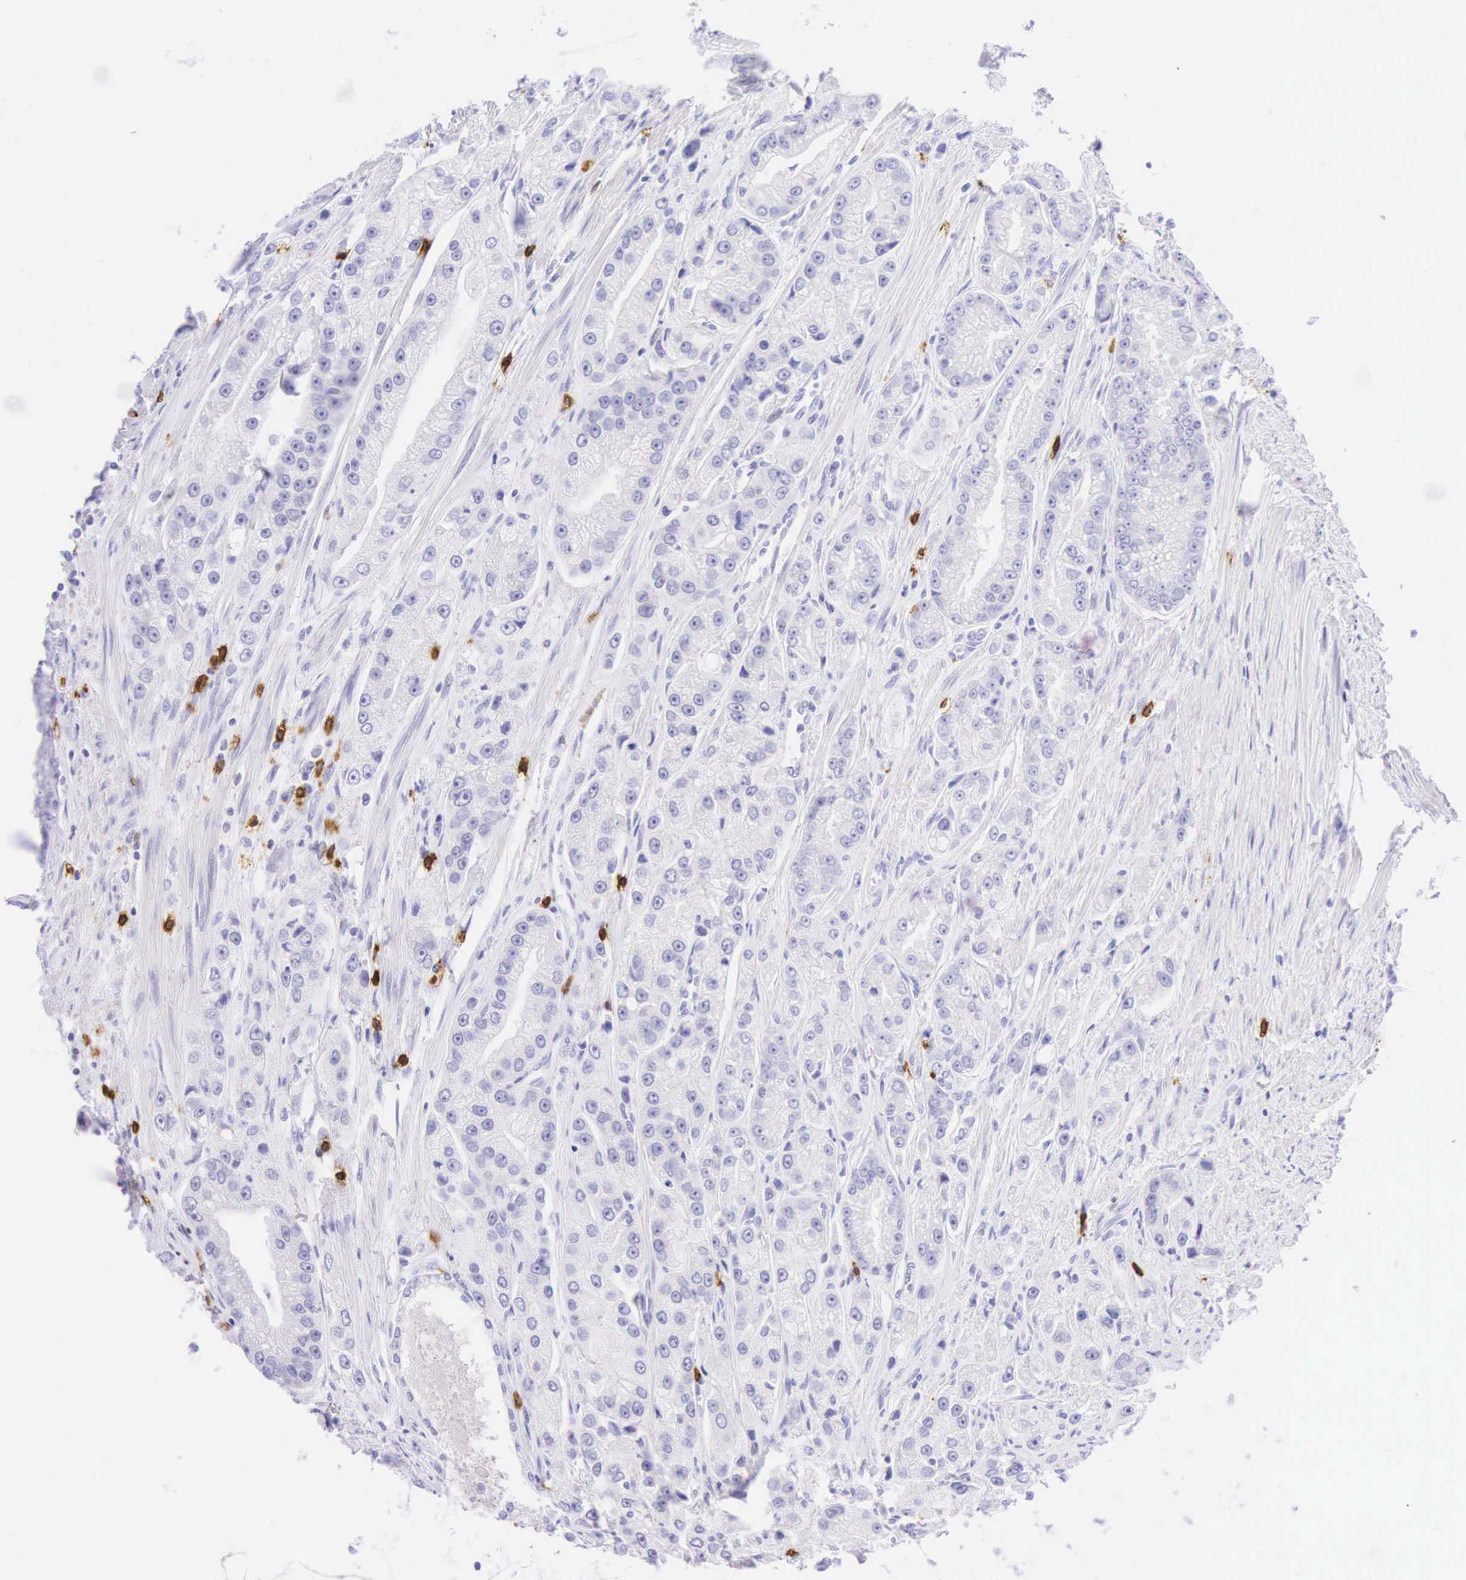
{"staining": {"intensity": "negative", "quantity": "none", "location": "none"}, "tissue": "prostate cancer", "cell_type": "Tumor cells", "image_type": "cancer", "snomed": [{"axis": "morphology", "description": "Adenocarcinoma, Medium grade"}, {"axis": "topography", "description": "Prostate"}], "caption": "A high-resolution image shows immunohistochemistry (IHC) staining of prostate cancer, which shows no significant positivity in tumor cells.", "gene": "CD8A", "patient": {"sex": "male", "age": 72}}